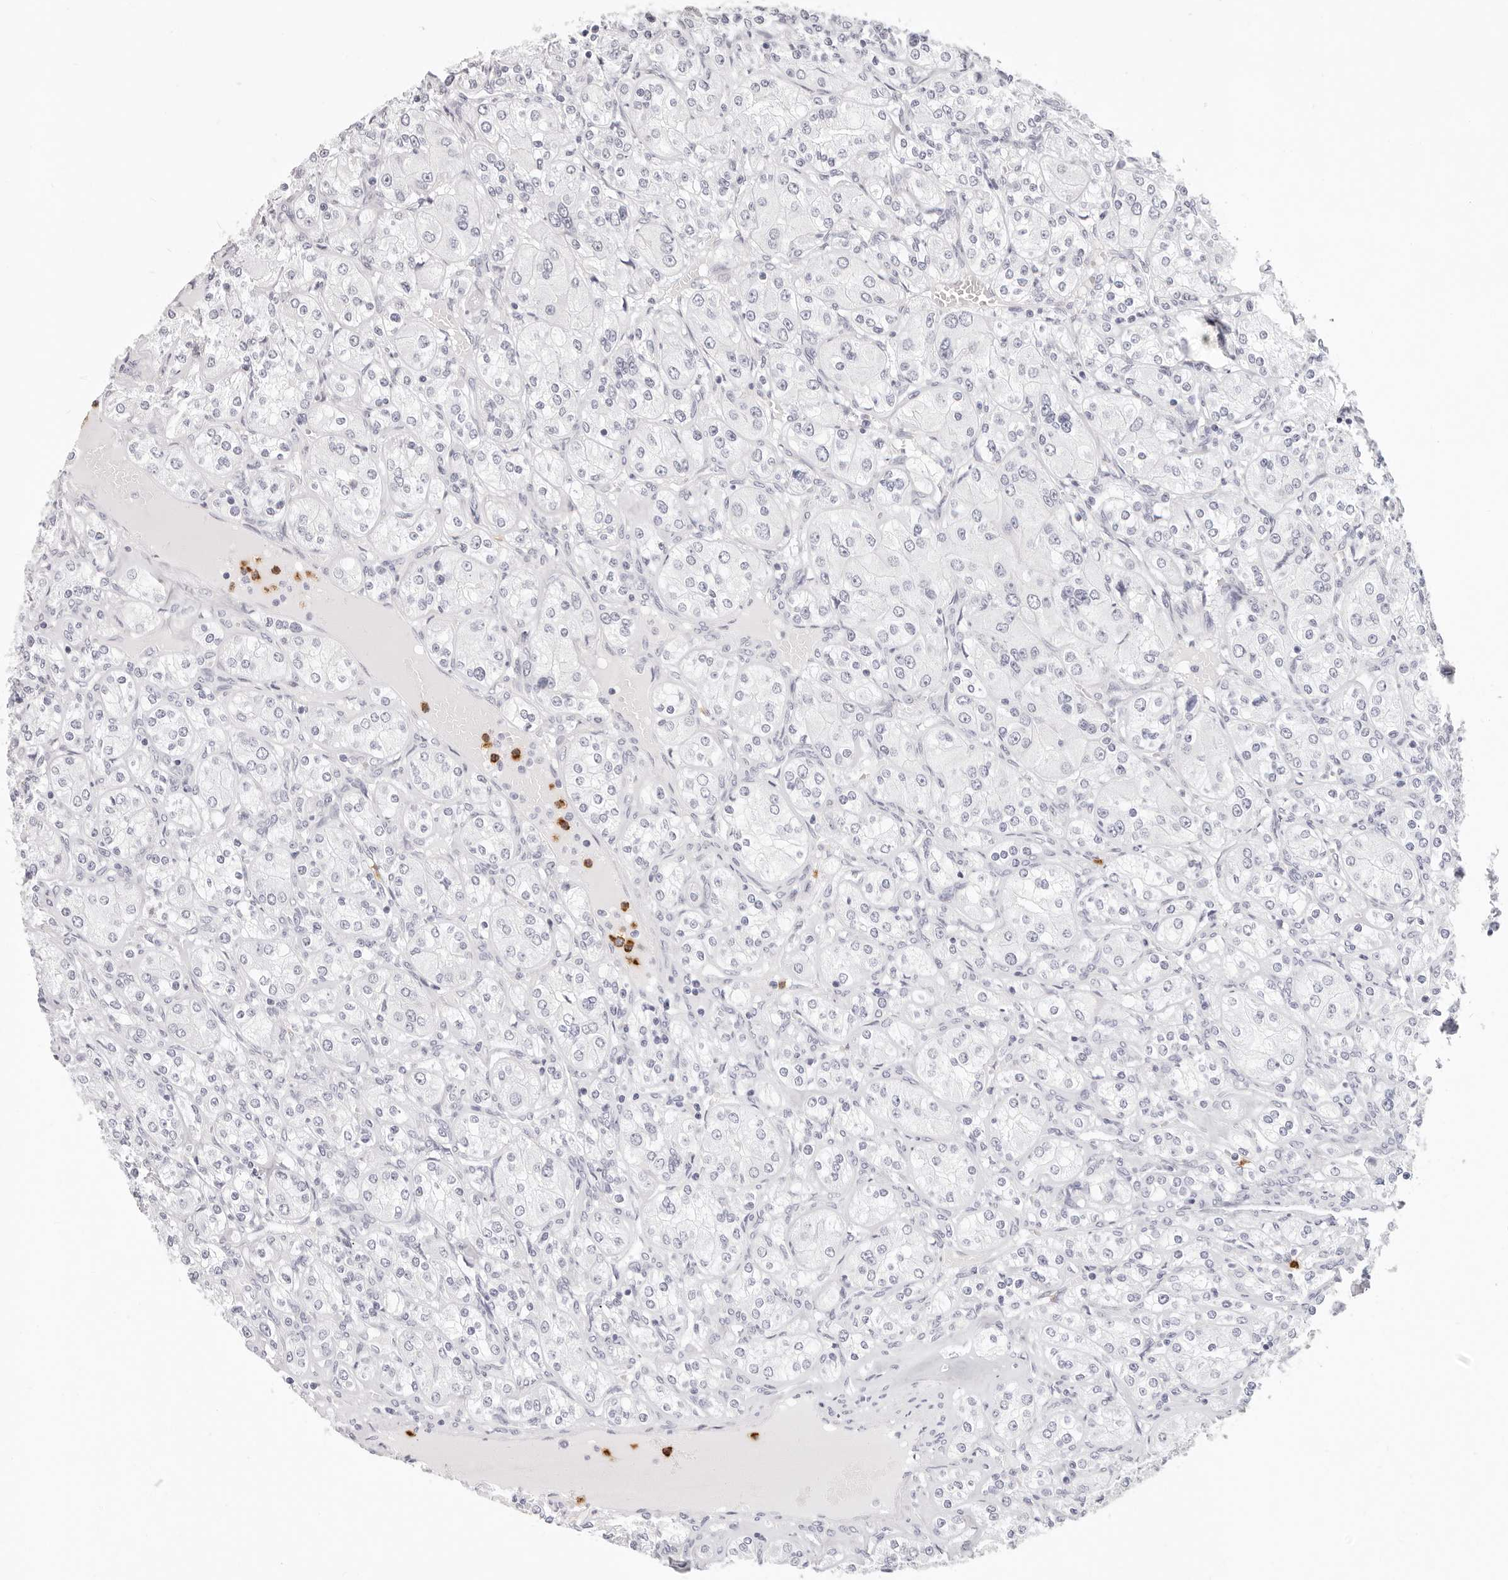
{"staining": {"intensity": "negative", "quantity": "none", "location": "none"}, "tissue": "renal cancer", "cell_type": "Tumor cells", "image_type": "cancer", "snomed": [{"axis": "morphology", "description": "Adenocarcinoma, NOS"}, {"axis": "topography", "description": "Kidney"}], "caption": "This is a histopathology image of immunohistochemistry staining of renal cancer, which shows no staining in tumor cells.", "gene": "CAMP", "patient": {"sex": "male", "age": 77}}